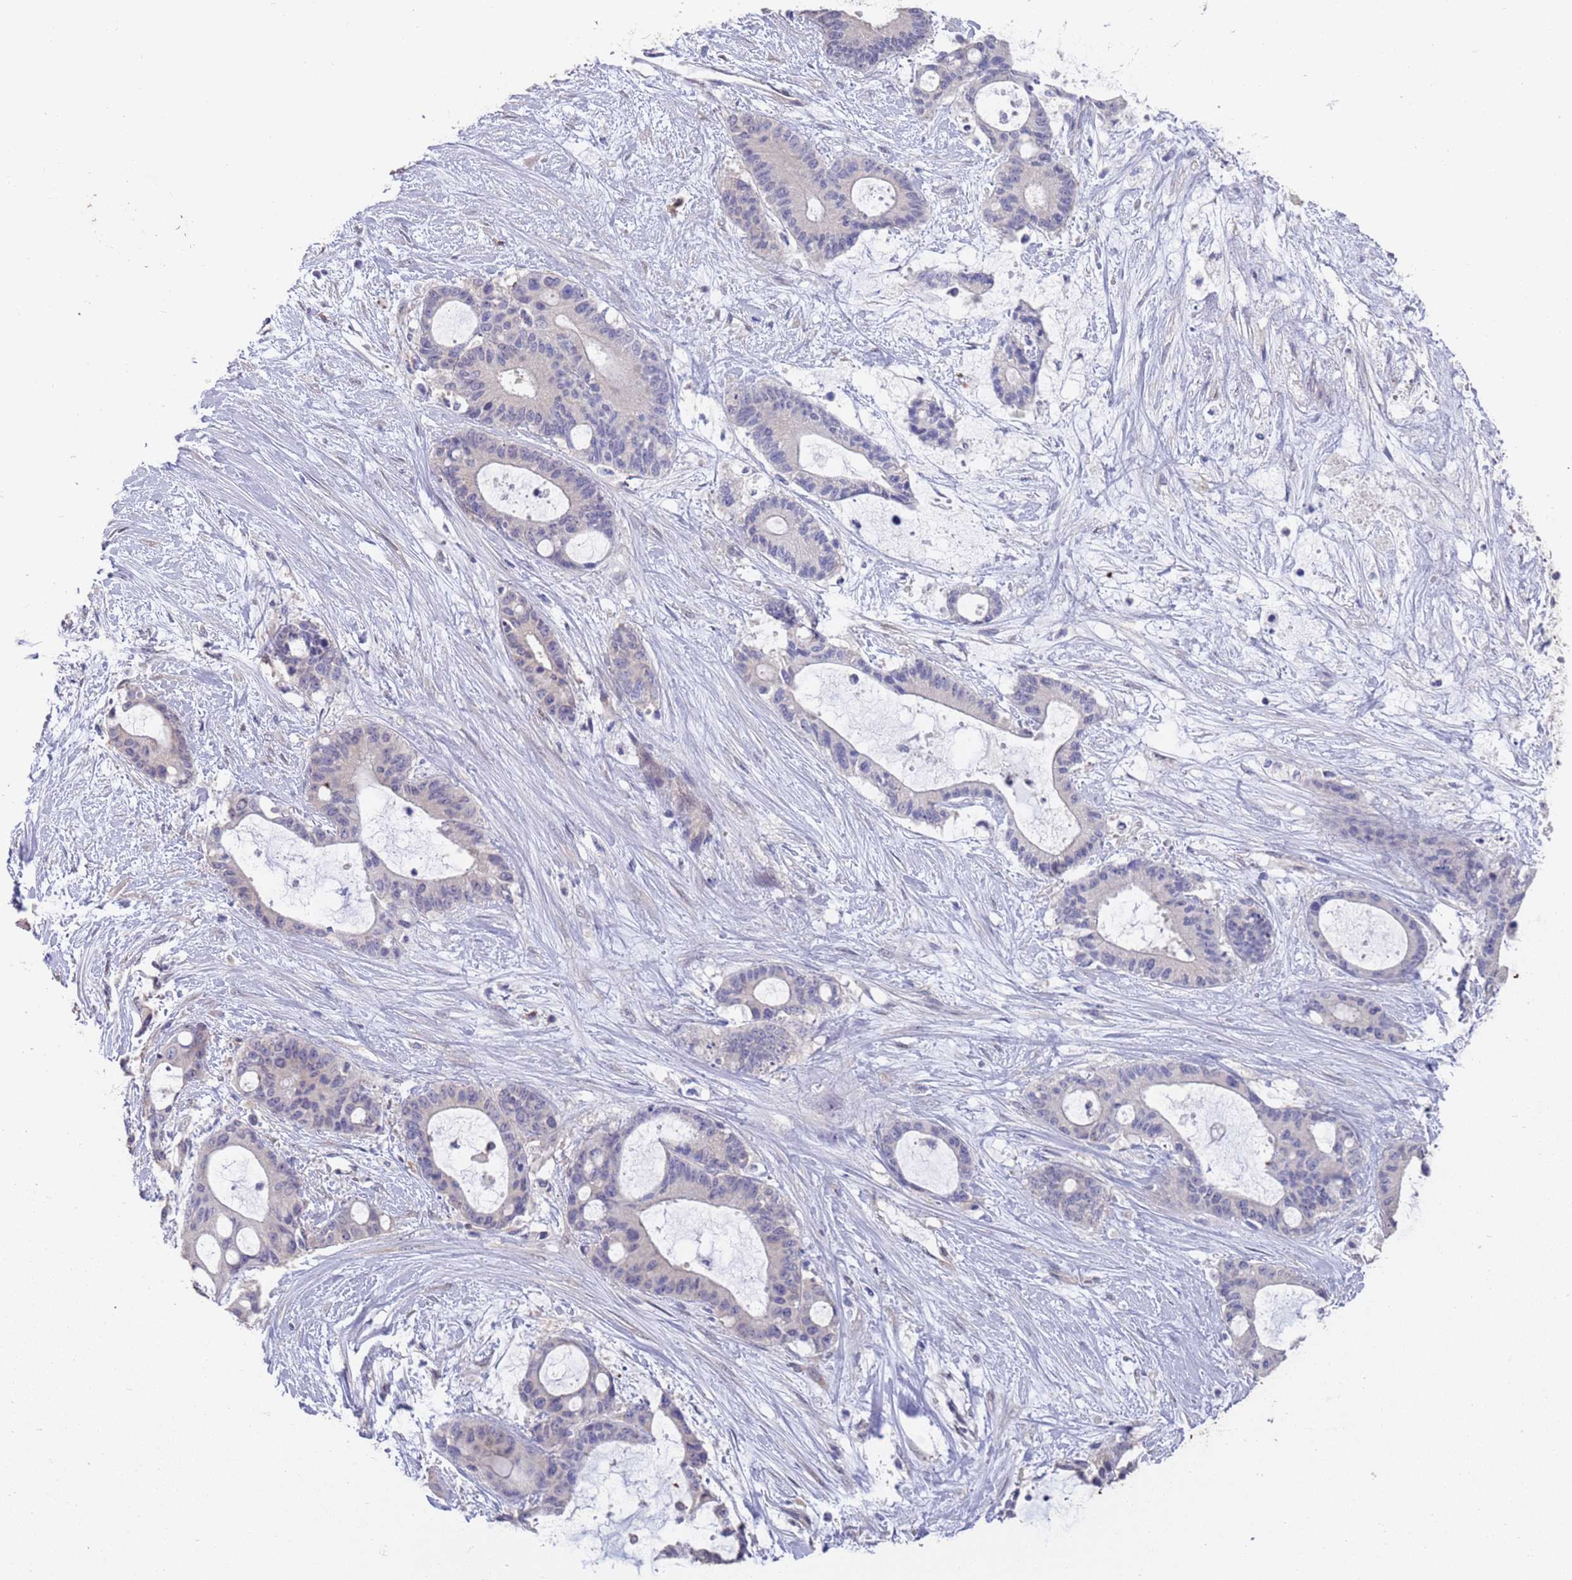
{"staining": {"intensity": "negative", "quantity": "none", "location": "none"}, "tissue": "liver cancer", "cell_type": "Tumor cells", "image_type": "cancer", "snomed": [{"axis": "morphology", "description": "Normal tissue, NOS"}, {"axis": "morphology", "description": "Cholangiocarcinoma"}, {"axis": "topography", "description": "Liver"}, {"axis": "topography", "description": "Peripheral nerve tissue"}], "caption": "This image is of liver cholangiocarcinoma stained with immunohistochemistry to label a protein in brown with the nuclei are counter-stained blue. There is no positivity in tumor cells.", "gene": "ANK2", "patient": {"sex": "female", "age": 73}}